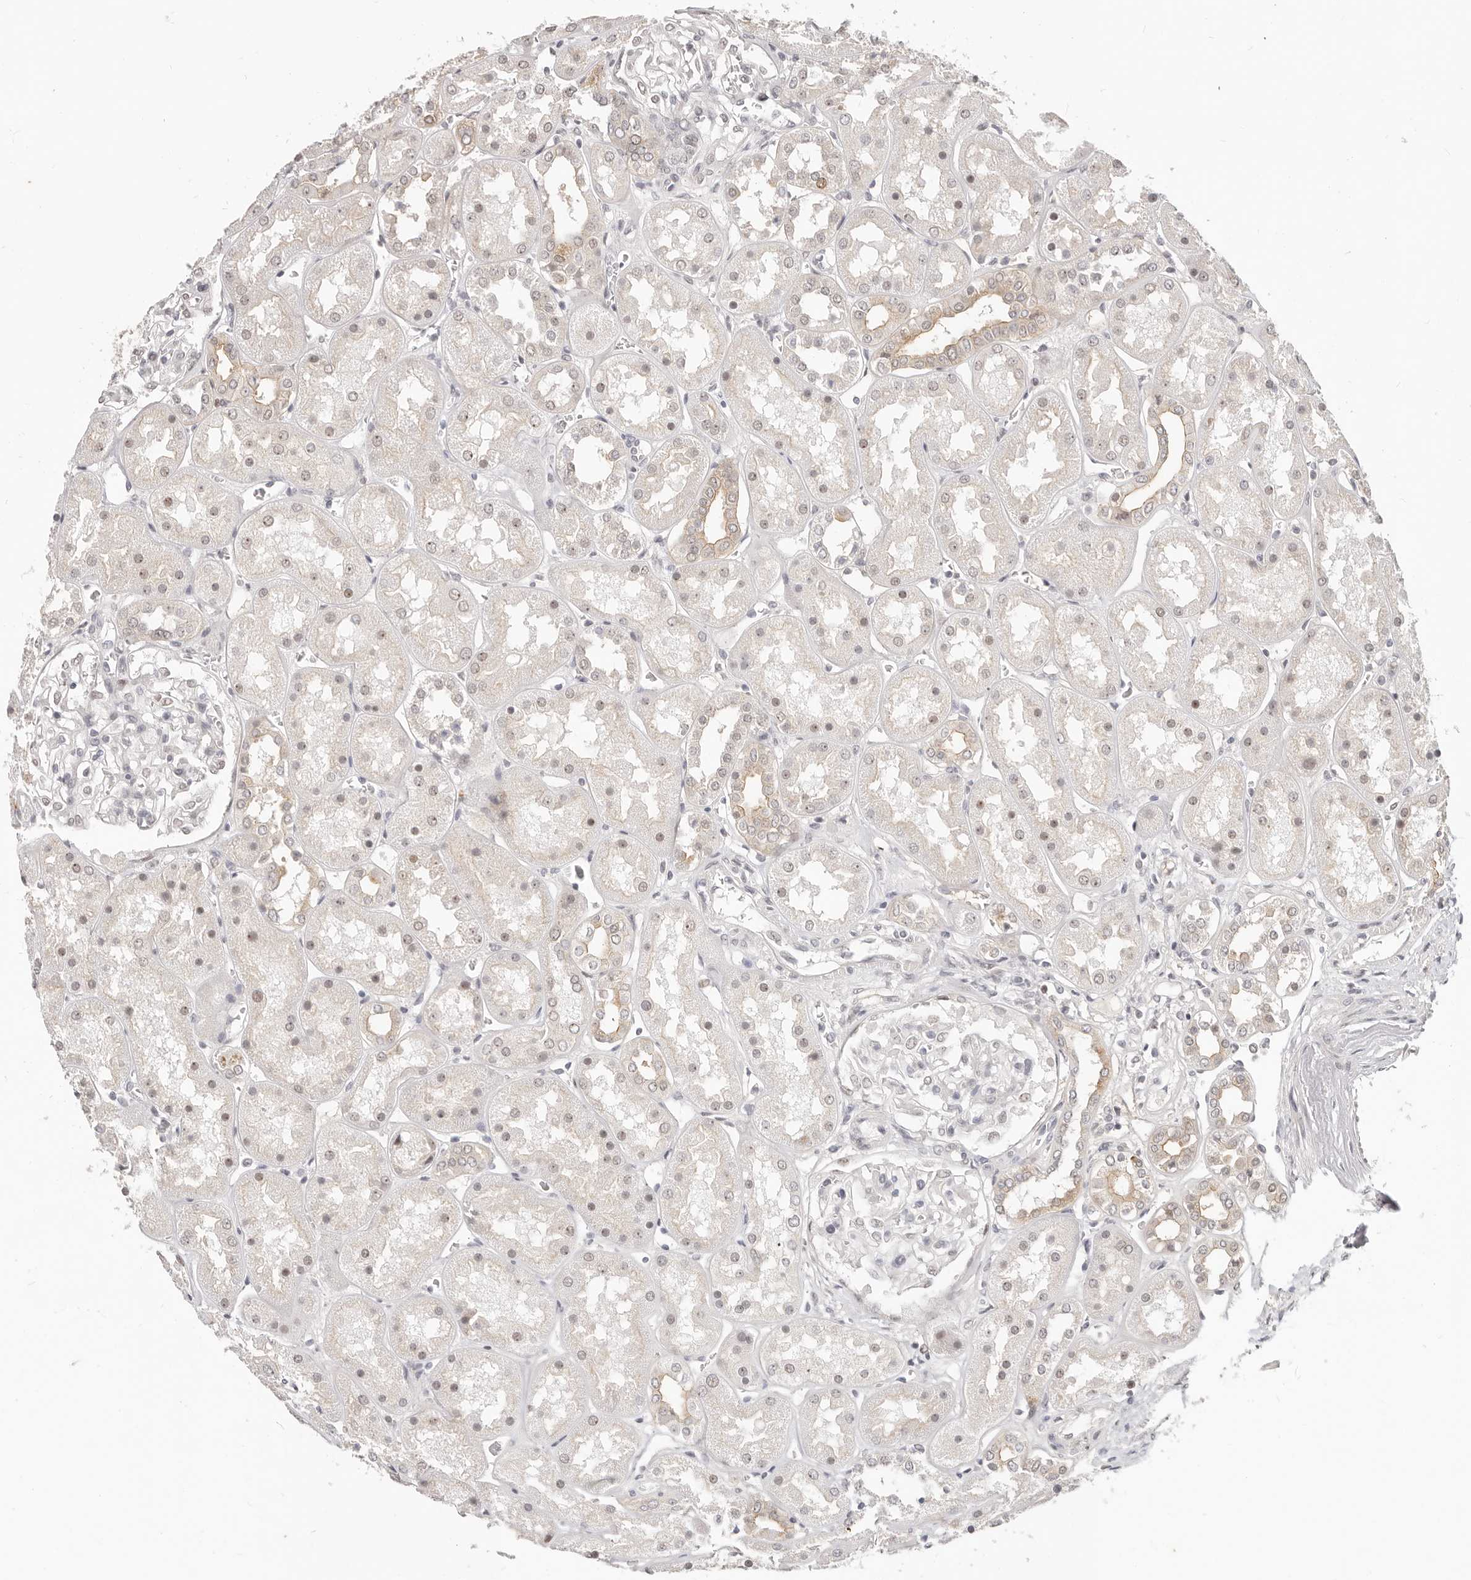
{"staining": {"intensity": "moderate", "quantity": "<25%", "location": "nuclear"}, "tissue": "kidney", "cell_type": "Cells in glomeruli", "image_type": "normal", "snomed": [{"axis": "morphology", "description": "Normal tissue, NOS"}, {"axis": "topography", "description": "Kidney"}], "caption": "Immunohistochemical staining of unremarkable kidney demonstrates low levels of moderate nuclear staining in about <25% of cells in glomeruli. The staining was performed using DAB (3,3'-diaminobenzidine), with brown indicating positive protein expression. Nuclei are stained blue with hematoxylin.", "gene": "RFC2", "patient": {"sex": "male", "age": 70}}